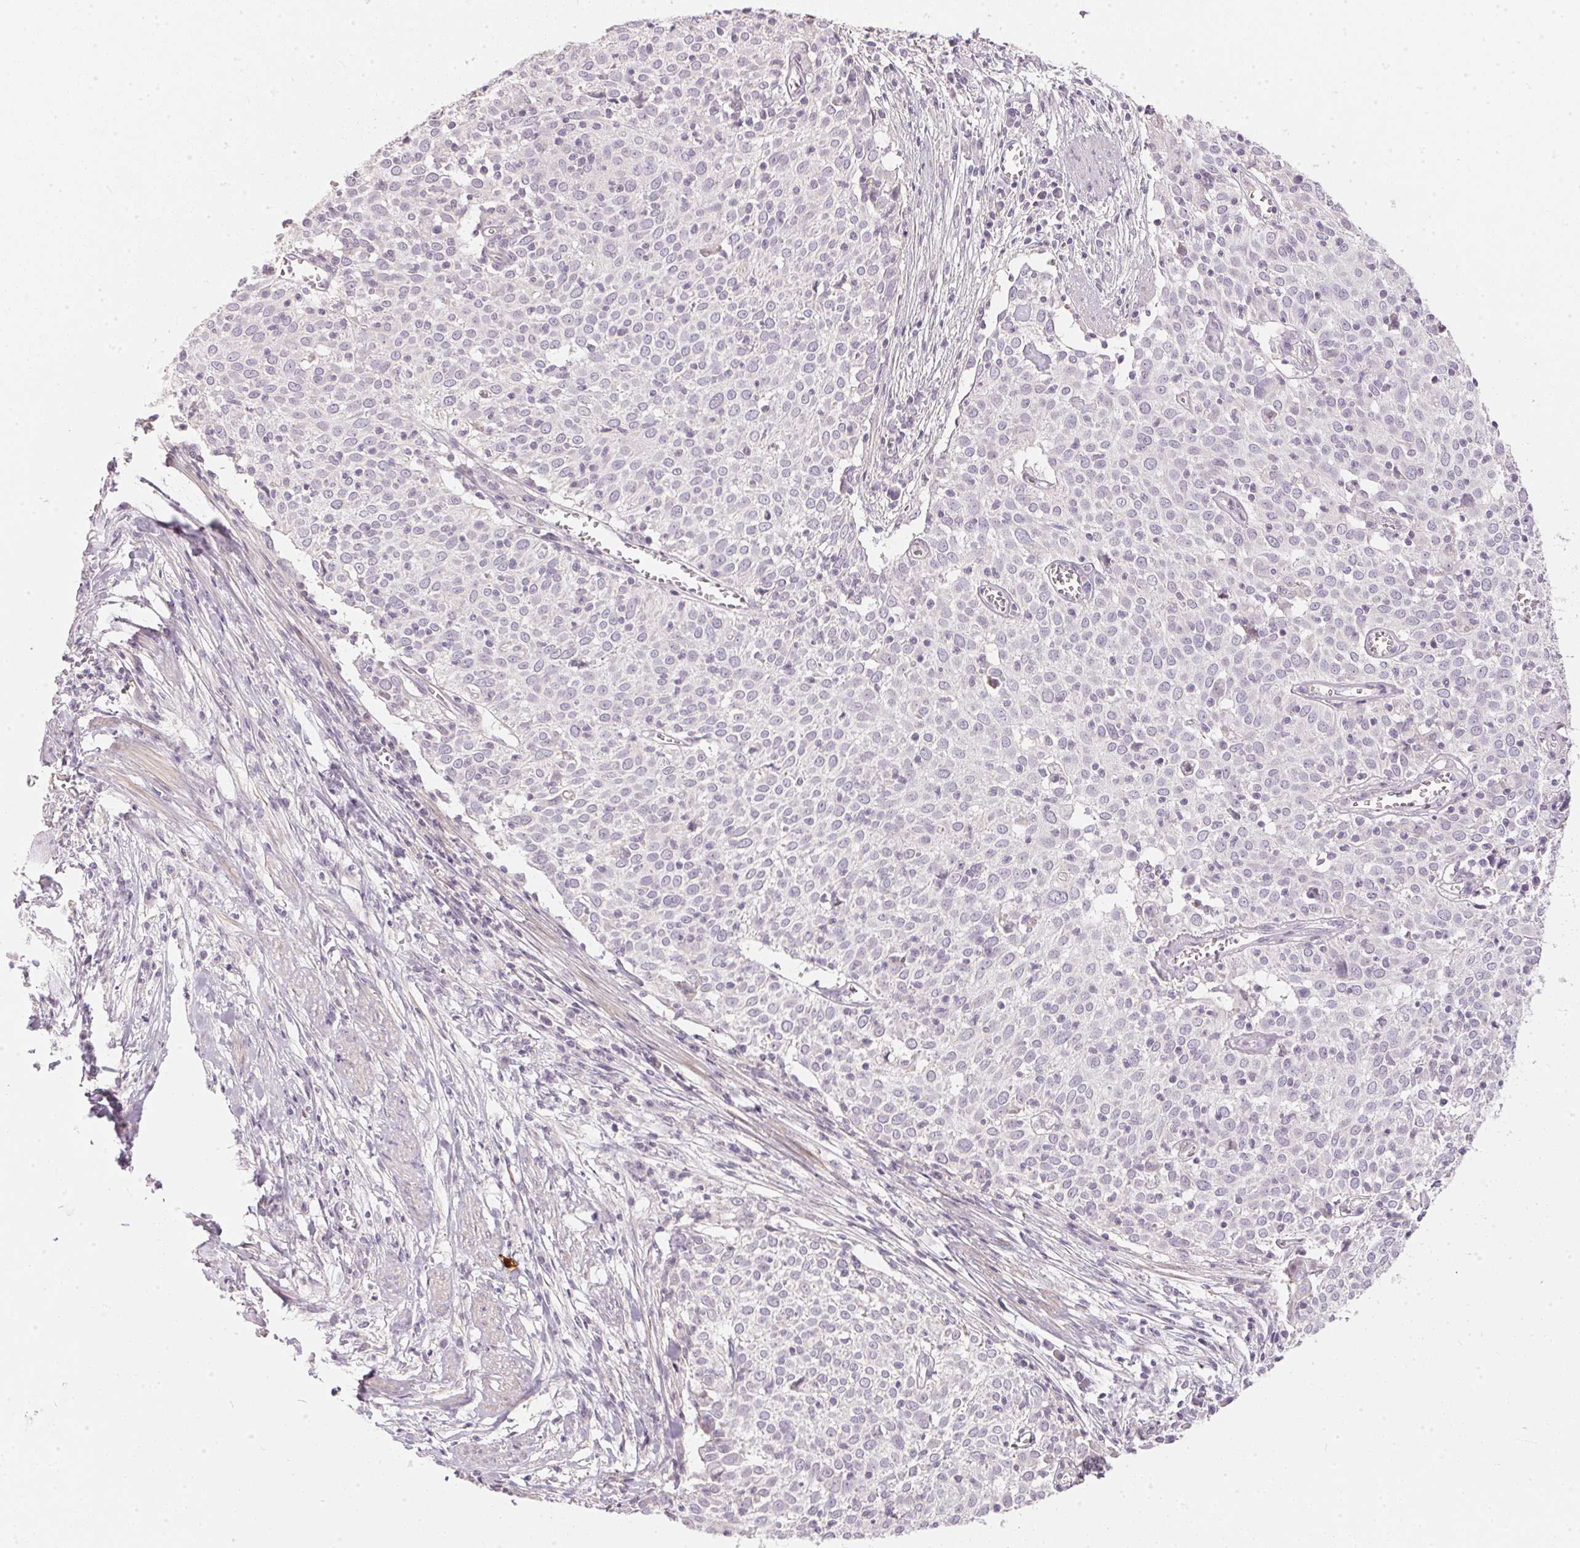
{"staining": {"intensity": "negative", "quantity": "none", "location": "none"}, "tissue": "cervical cancer", "cell_type": "Tumor cells", "image_type": "cancer", "snomed": [{"axis": "morphology", "description": "Squamous cell carcinoma, NOS"}, {"axis": "topography", "description": "Cervix"}], "caption": "Human cervical cancer stained for a protein using immunohistochemistry demonstrates no positivity in tumor cells.", "gene": "GDAP1L1", "patient": {"sex": "female", "age": 39}}